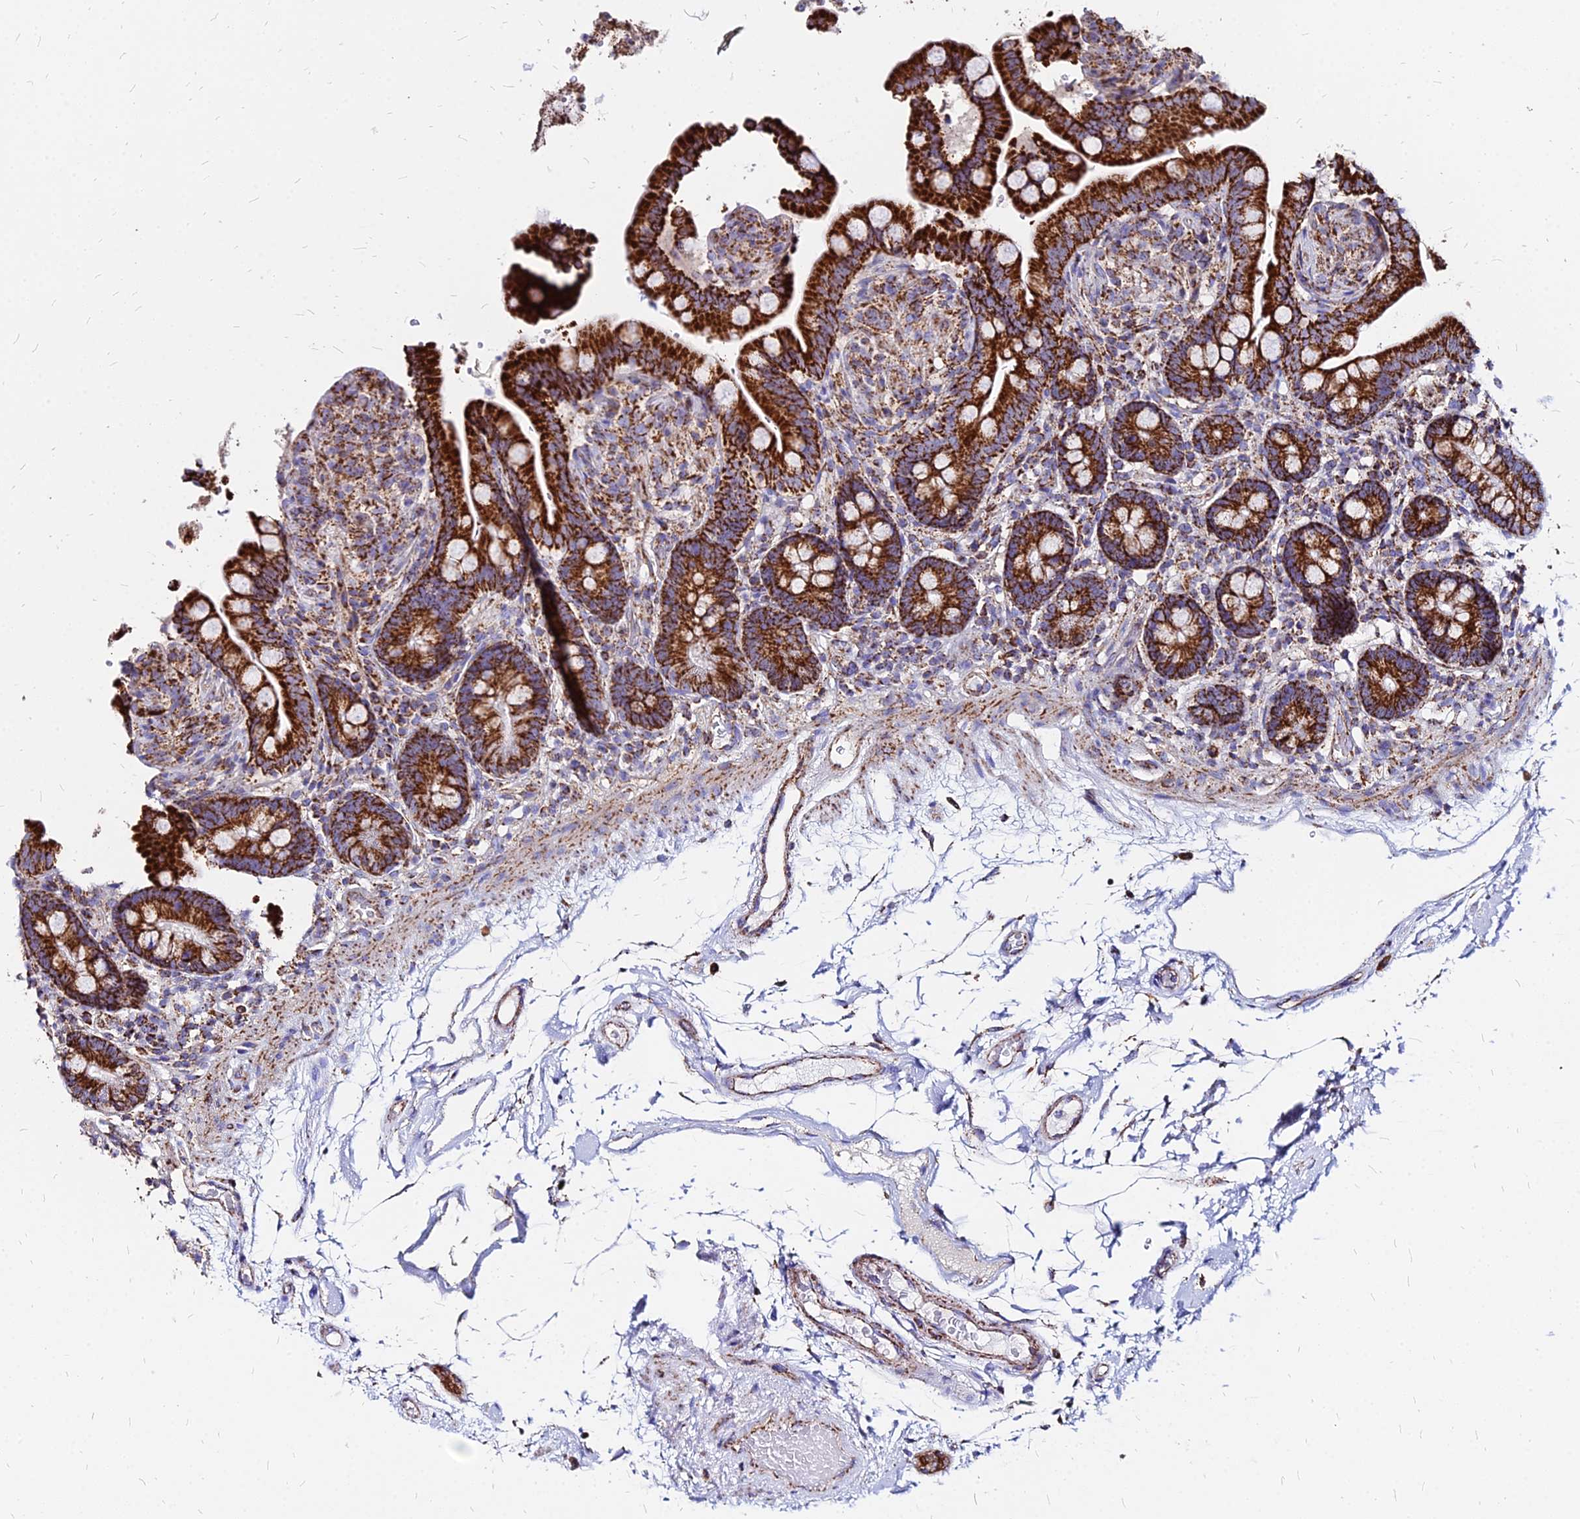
{"staining": {"intensity": "moderate", "quantity": ">75%", "location": "cytoplasmic/membranous"}, "tissue": "colon", "cell_type": "Endothelial cells", "image_type": "normal", "snomed": [{"axis": "morphology", "description": "Normal tissue, NOS"}, {"axis": "topography", "description": "Smooth muscle"}, {"axis": "topography", "description": "Colon"}], "caption": "The micrograph displays a brown stain indicating the presence of a protein in the cytoplasmic/membranous of endothelial cells in colon.", "gene": "DLD", "patient": {"sex": "male", "age": 73}}